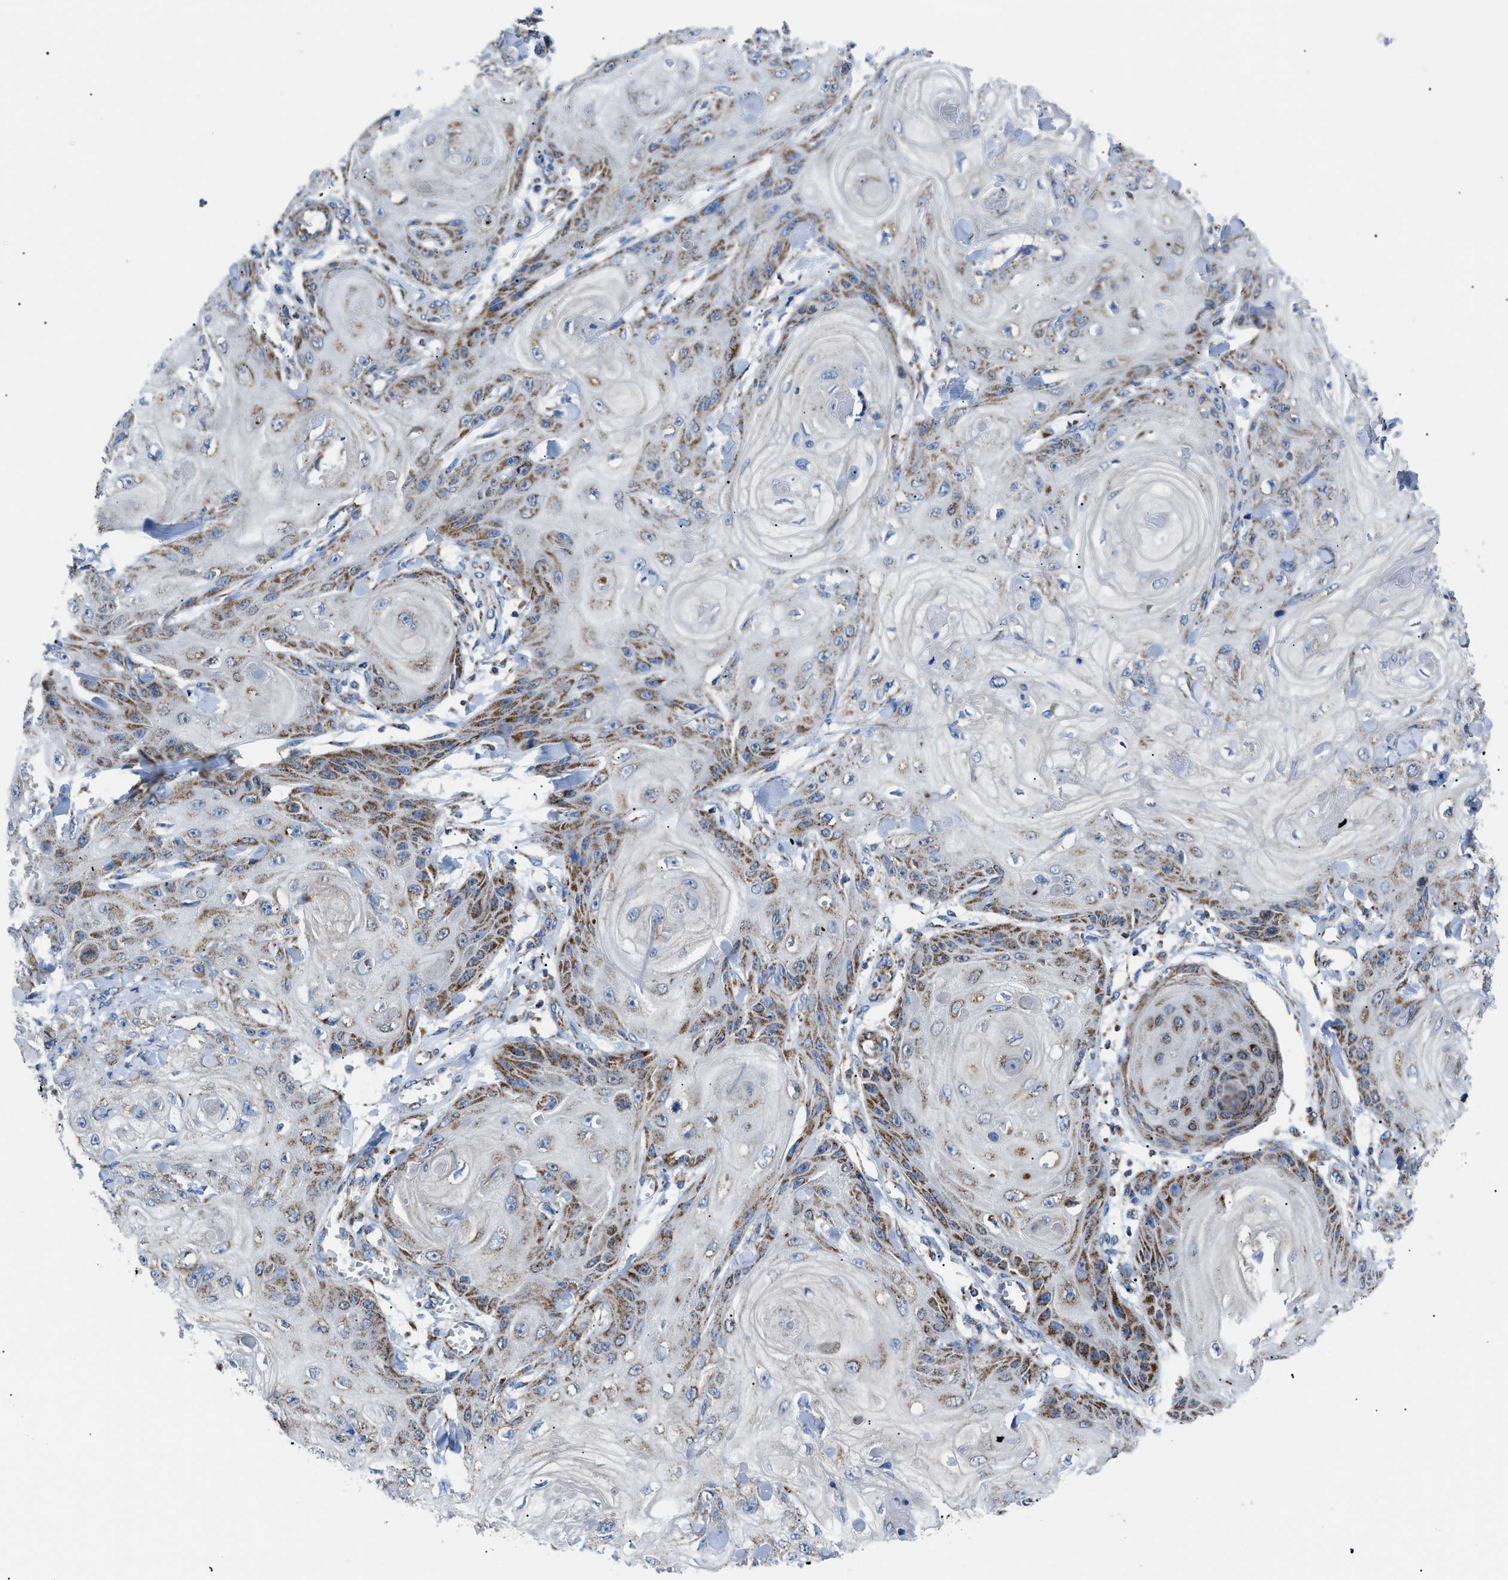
{"staining": {"intensity": "moderate", "quantity": "25%-75%", "location": "cytoplasmic/membranous"}, "tissue": "skin cancer", "cell_type": "Tumor cells", "image_type": "cancer", "snomed": [{"axis": "morphology", "description": "Squamous cell carcinoma, NOS"}, {"axis": "topography", "description": "Skin"}], "caption": "Human skin squamous cell carcinoma stained with a brown dye demonstrates moderate cytoplasmic/membranous positive staining in approximately 25%-75% of tumor cells.", "gene": "PHB2", "patient": {"sex": "male", "age": 74}}